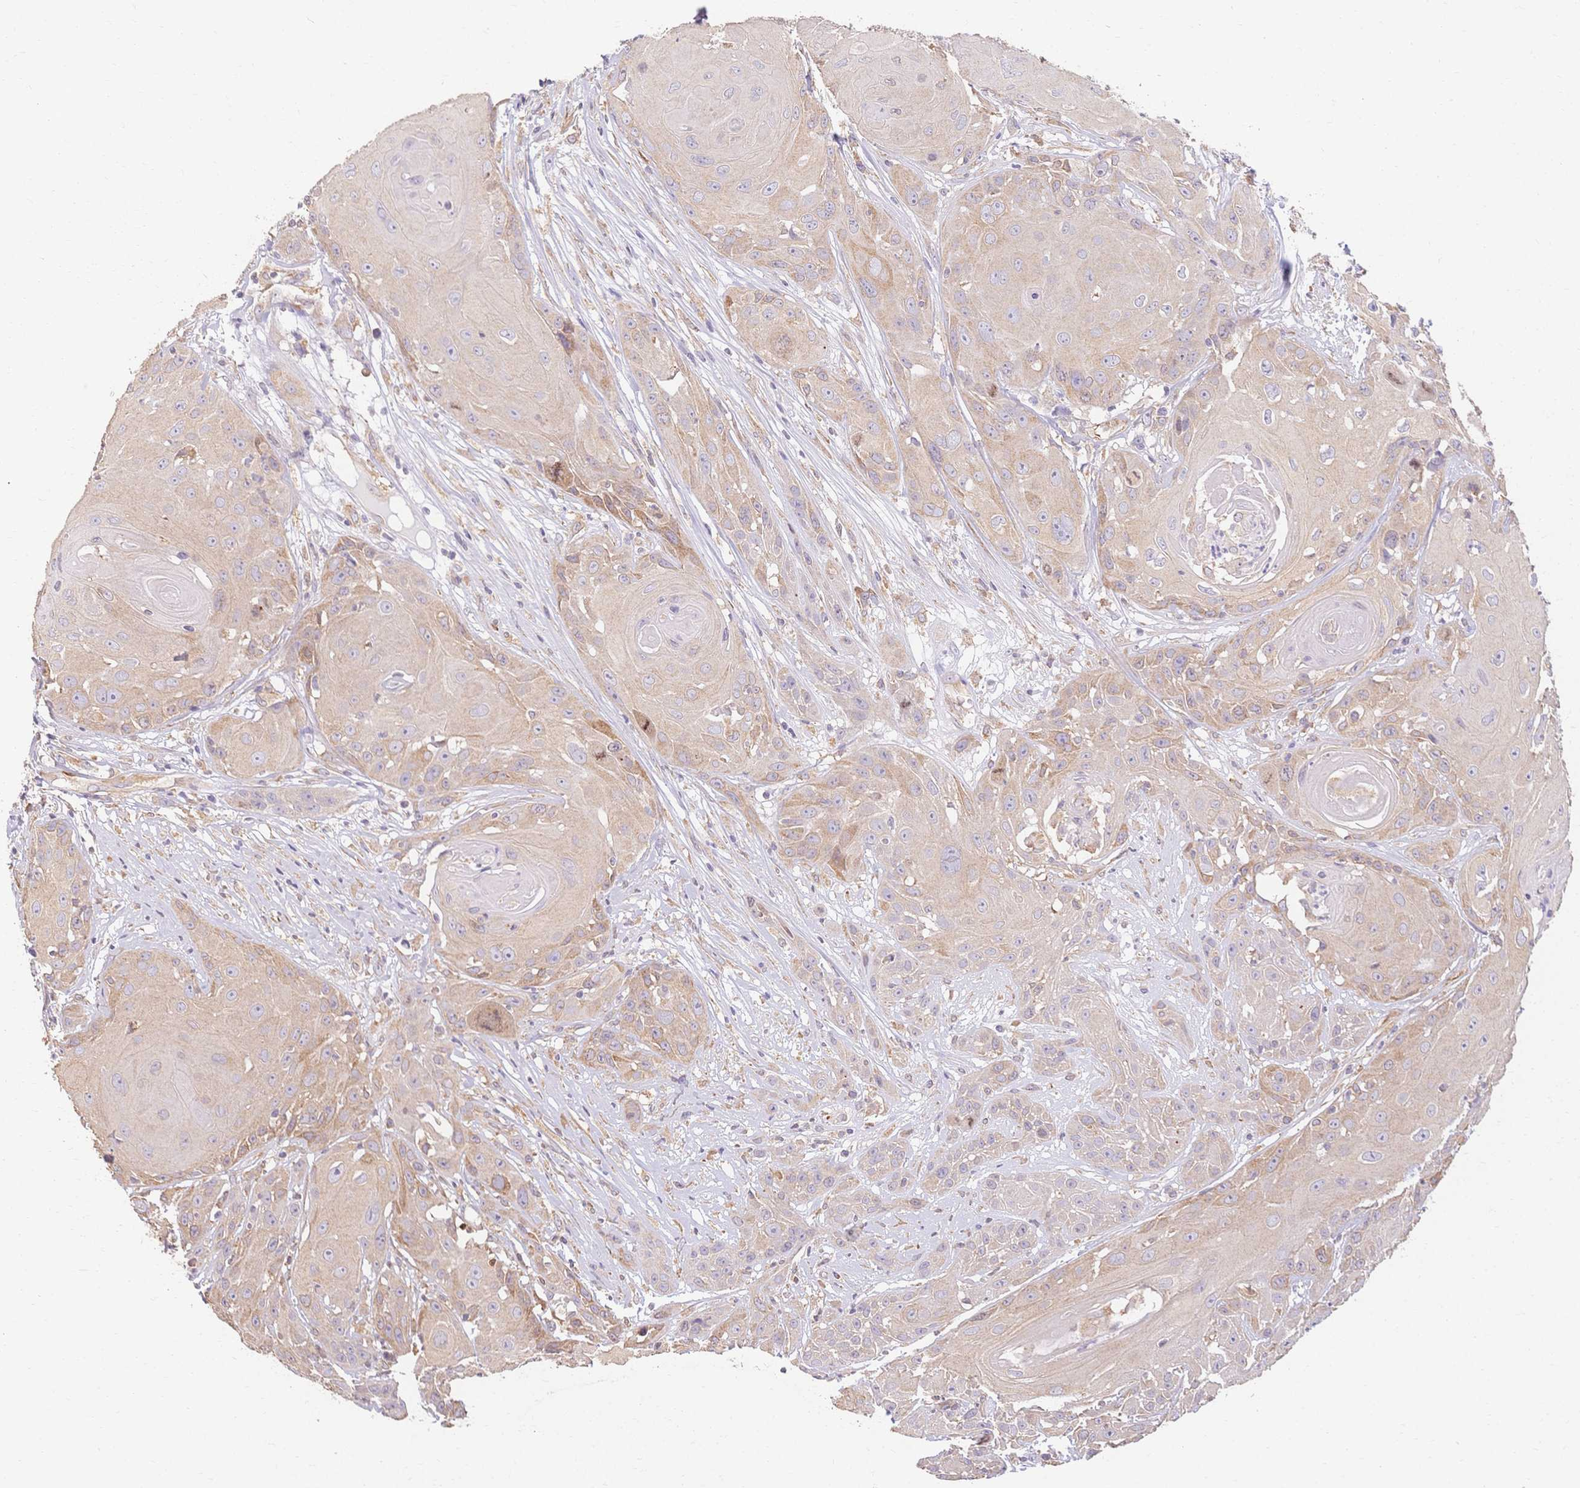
{"staining": {"intensity": "negative", "quantity": "none", "location": "none"}, "tissue": "head and neck cancer", "cell_type": "Tumor cells", "image_type": "cancer", "snomed": [{"axis": "morphology", "description": "Squamous cell carcinoma, NOS"}, {"axis": "topography", "description": "Skin"}, {"axis": "topography", "description": "Head-Neck"}], "caption": "Immunohistochemical staining of human head and neck cancer (squamous cell carcinoma) exhibits no significant expression in tumor cells. The staining is performed using DAB (3,3'-diaminobenzidine) brown chromogen with nuclei counter-stained in using hematoxylin.", "gene": "HS3ST5", "patient": {"sex": "male", "age": 80}}